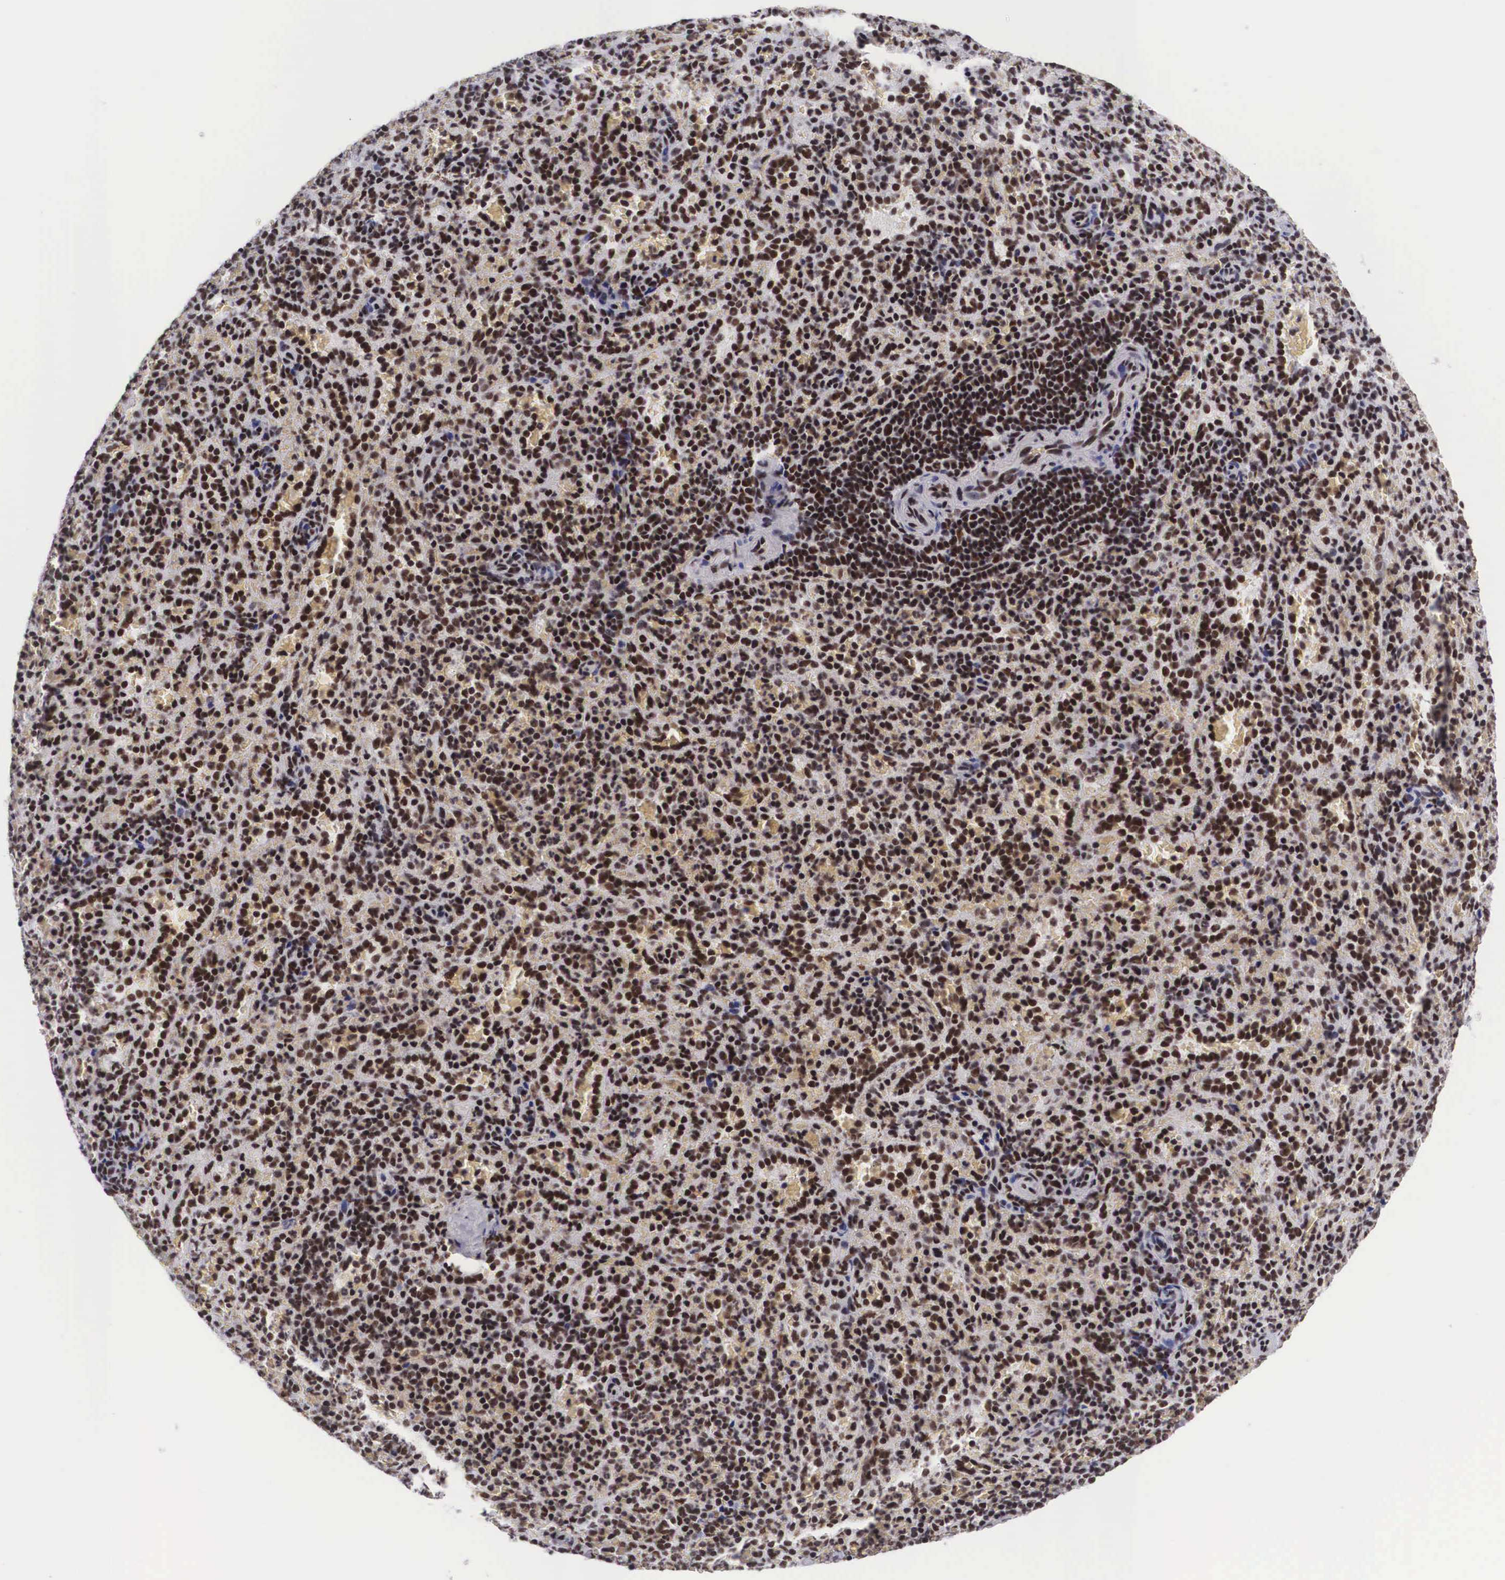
{"staining": {"intensity": "strong", "quantity": ">75%", "location": "nuclear"}, "tissue": "spleen", "cell_type": "Cells in red pulp", "image_type": "normal", "snomed": [{"axis": "morphology", "description": "Normal tissue, NOS"}, {"axis": "topography", "description": "Spleen"}], "caption": "High-magnification brightfield microscopy of benign spleen stained with DAB (brown) and counterstained with hematoxylin (blue). cells in red pulp exhibit strong nuclear positivity is seen in approximately>75% of cells.", "gene": "SF3A1", "patient": {"sex": "female", "age": 21}}